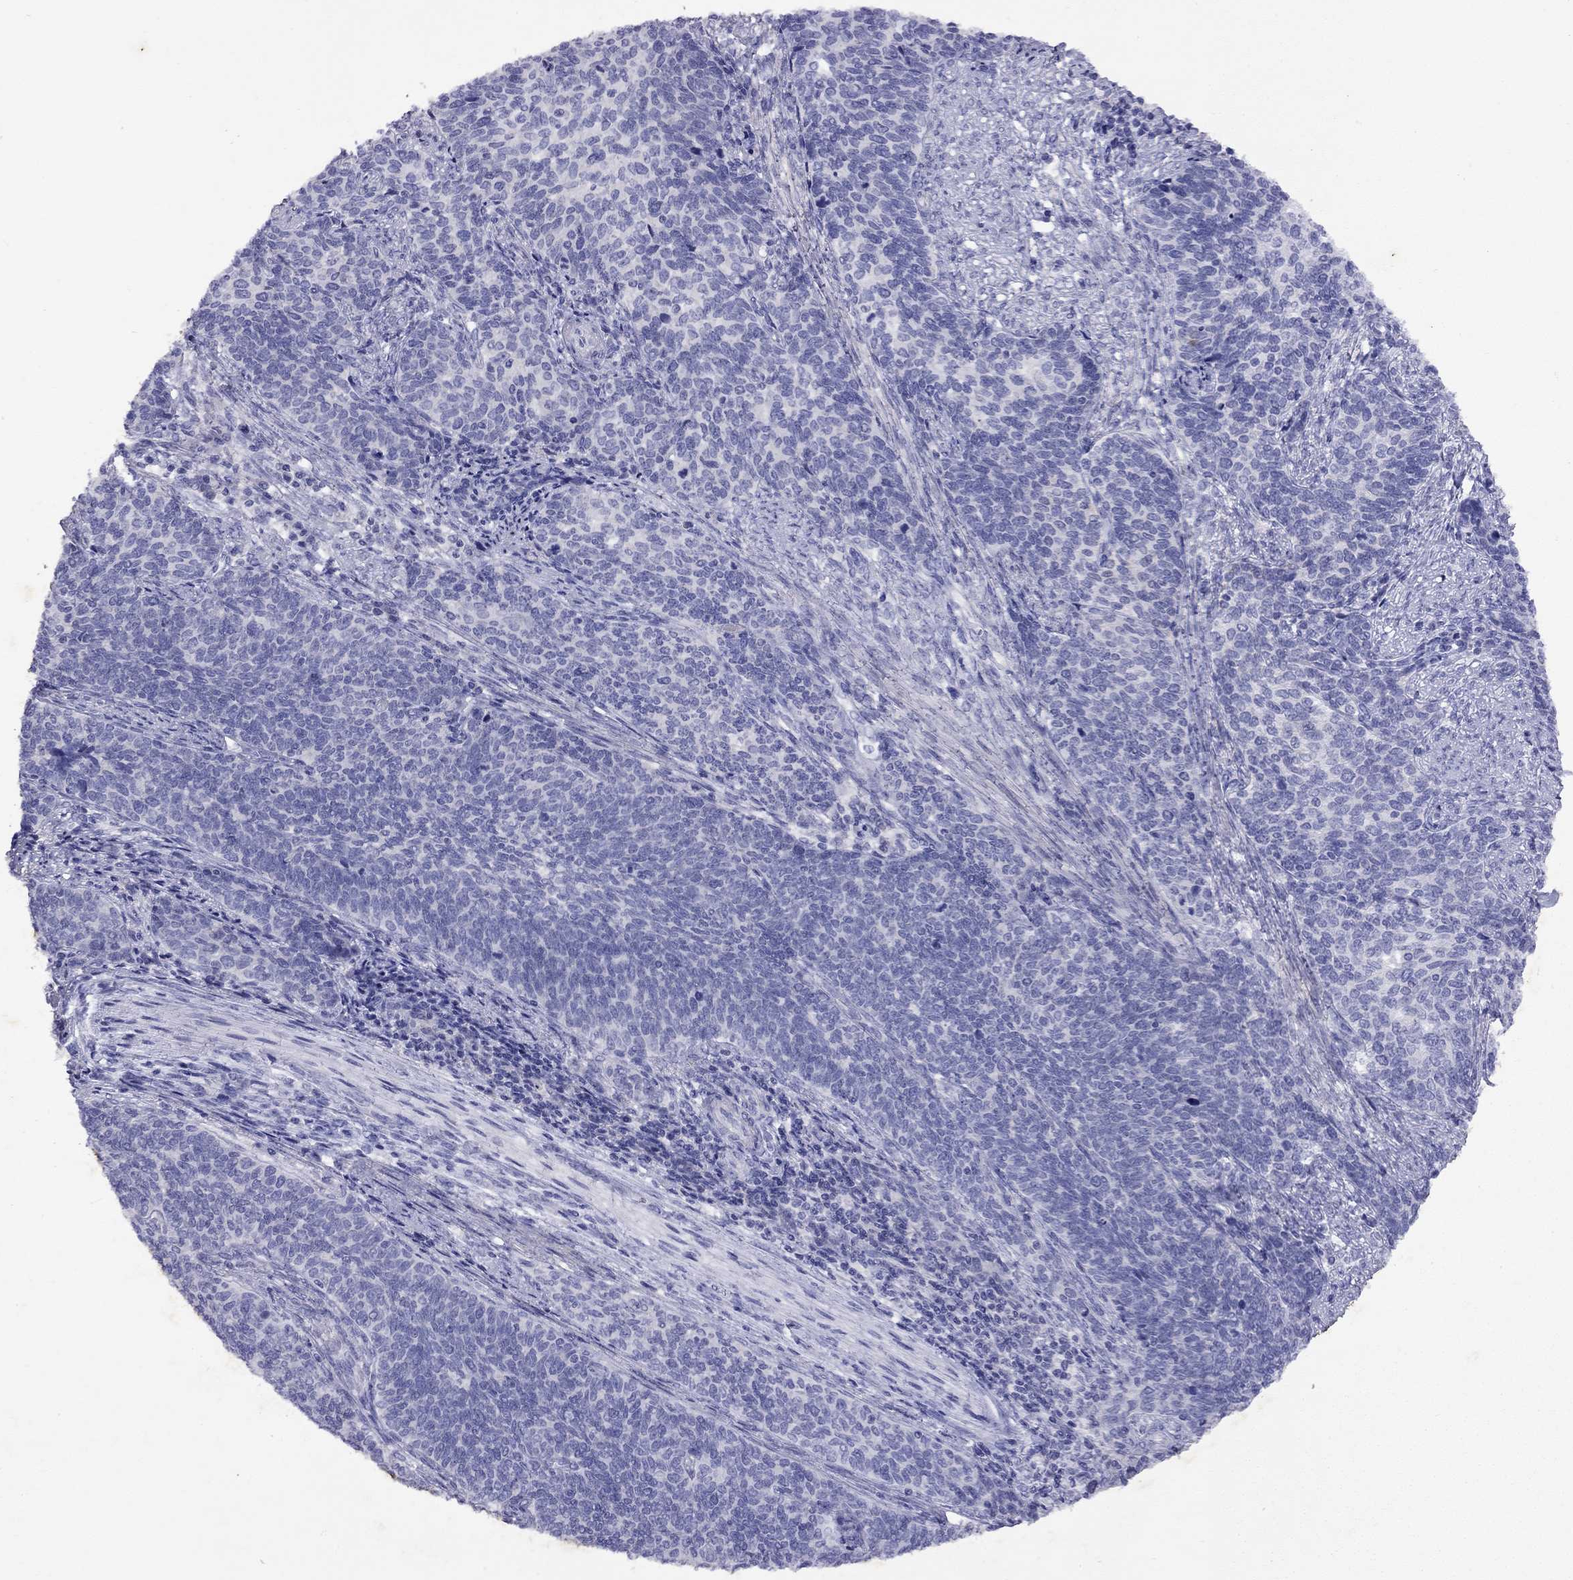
{"staining": {"intensity": "negative", "quantity": "none", "location": "none"}, "tissue": "cervical cancer", "cell_type": "Tumor cells", "image_type": "cancer", "snomed": [{"axis": "morphology", "description": "Squamous cell carcinoma, NOS"}, {"axis": "topography", "description": "Cervix"}], "caption": "An image of squamous cell carcinoma (cervical) stained for a protein demonstrates no brown staining in tumor cells.", "gene": "GNAT3", "patient": {"sex": "female", "age": 39}}